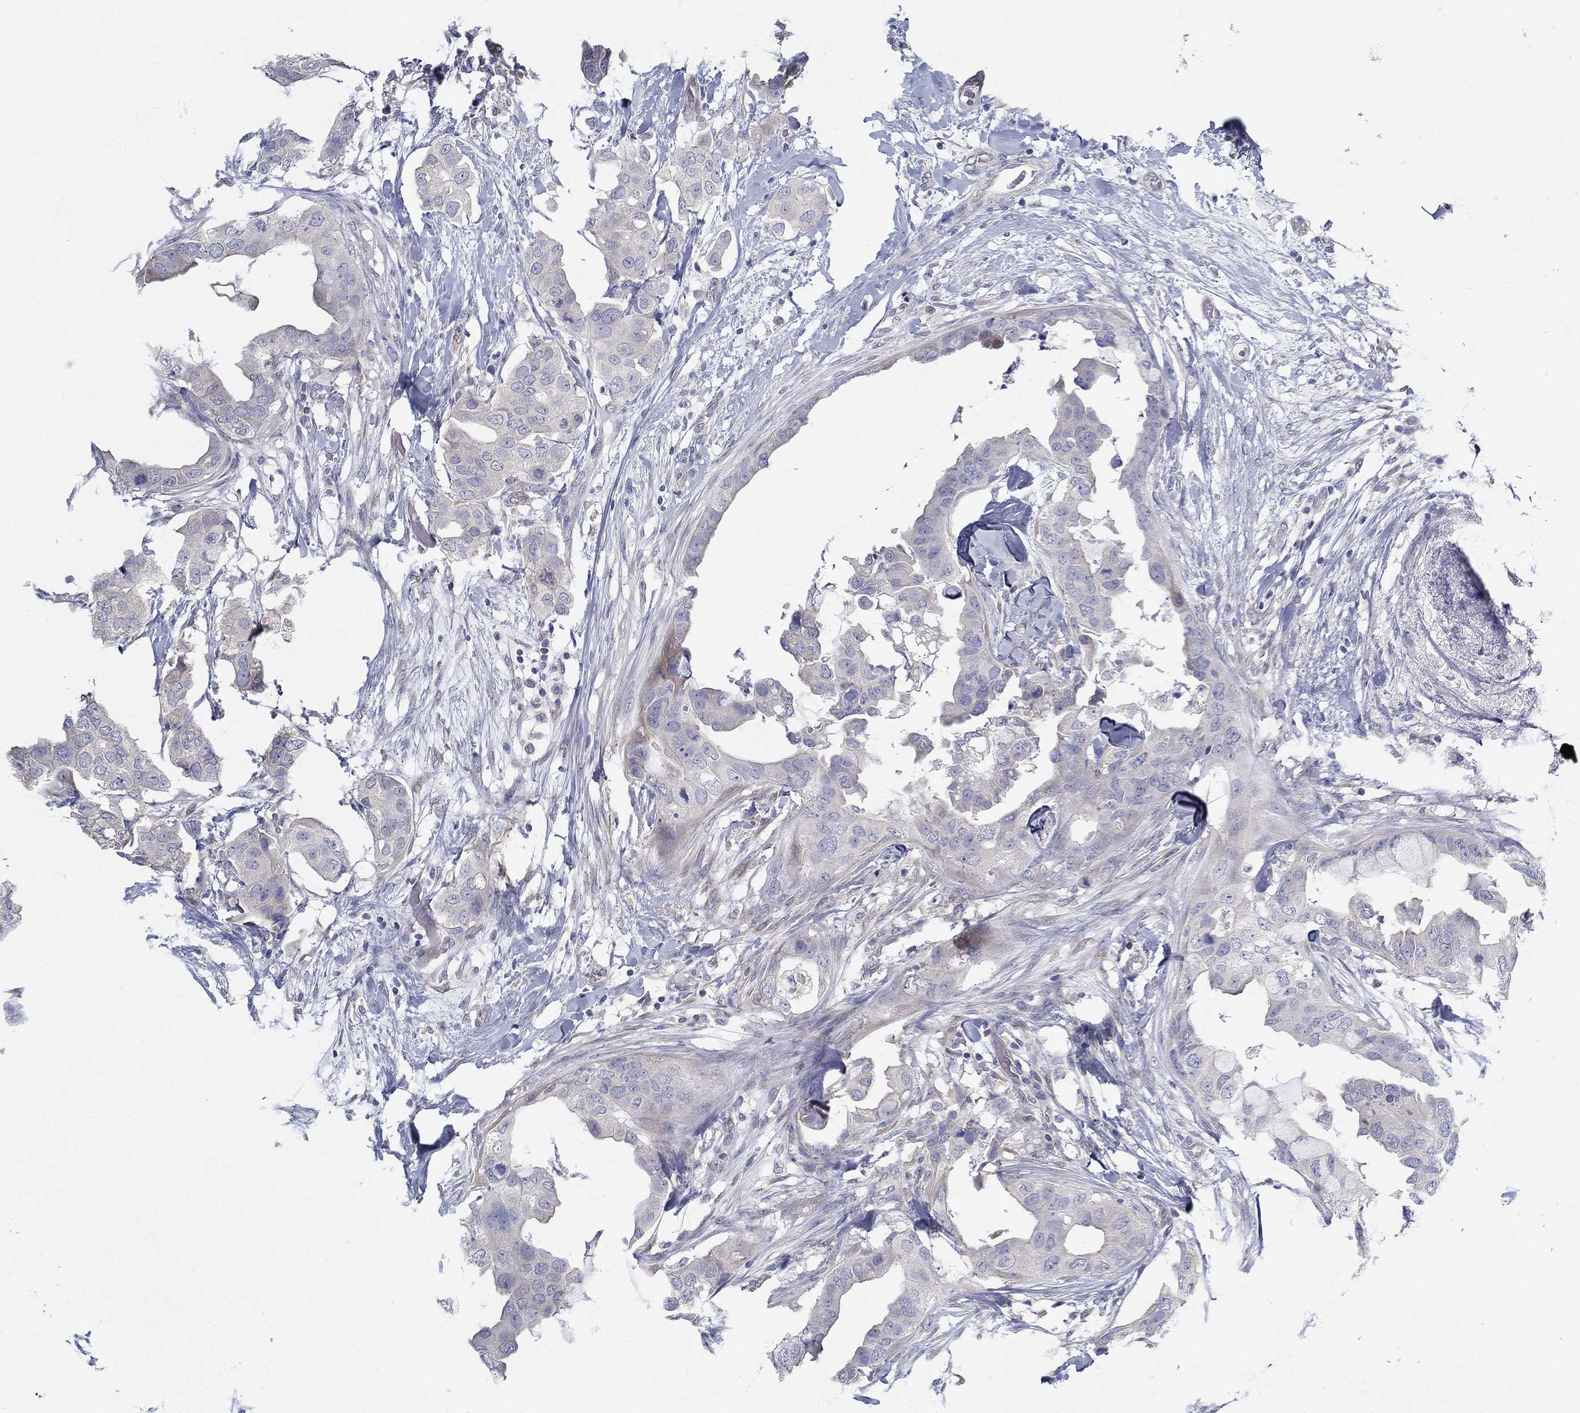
{"staining": {"intensity": "negative", "quantity": "none", "location": "none"}, "tissue": "breast cancer", "cell_type": "Tumor cells", "image_type": "cancer", "snomed": [{"axis": "morphology", "description": "Normal tissue, NOS"}, {"axis": "morphology", "description": "Duct carcinoma"}, {"axis": "topography", "description": "Breast"}], "caption": "DAB (3,3'-diaminobenzidine) immunohistochemical staining of human breast invasive ductal carcinoma displays no significant staining in tumor cells.", "gene": "ERMP1", "patient": {"sex": "female", "age": 40}}